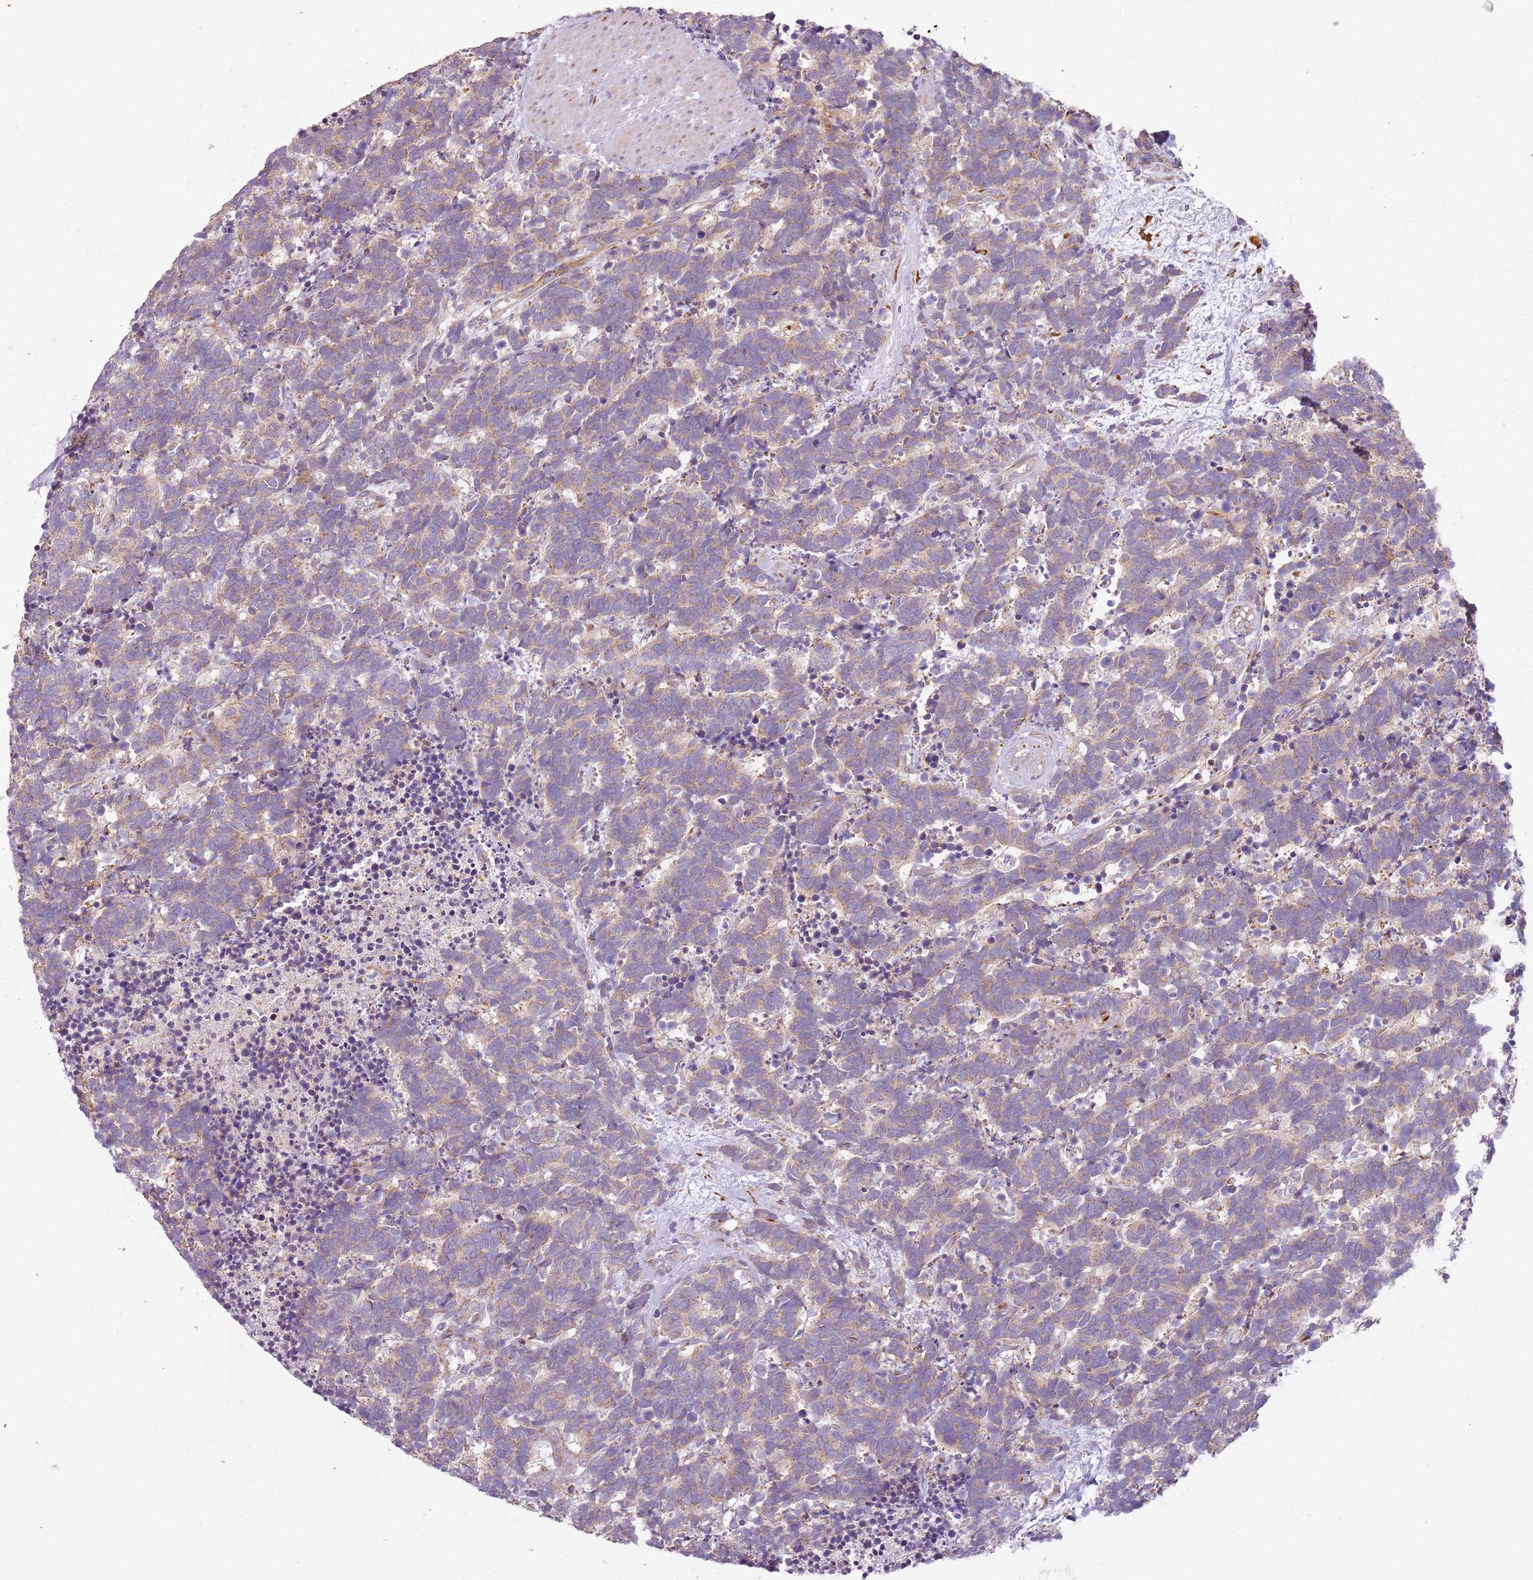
{"staining": {"intensity": "weak", "quantity": ">75%", "location": "cytoplasmic/membranous"}, "tissue": "carcinoid", "cell_type": "Tumor cells", "image_type": "cancer", "snomed": [{"axis": "morphology", "description": "Carcinoma, NOS"}, {"axis": "morphology", "description": "Carcinoid, malignant, NOS"}, {"axis": "topography", "description": "Prostate"}], "caption": "There is low levels of weak cytoplasmic/membranous expression in tumor cells of carcinoid, as demonstrated by immunohistochemical staining (brown color).", "gene": "TMEM200C", "patient": {"sex": "male", "age": 57}}